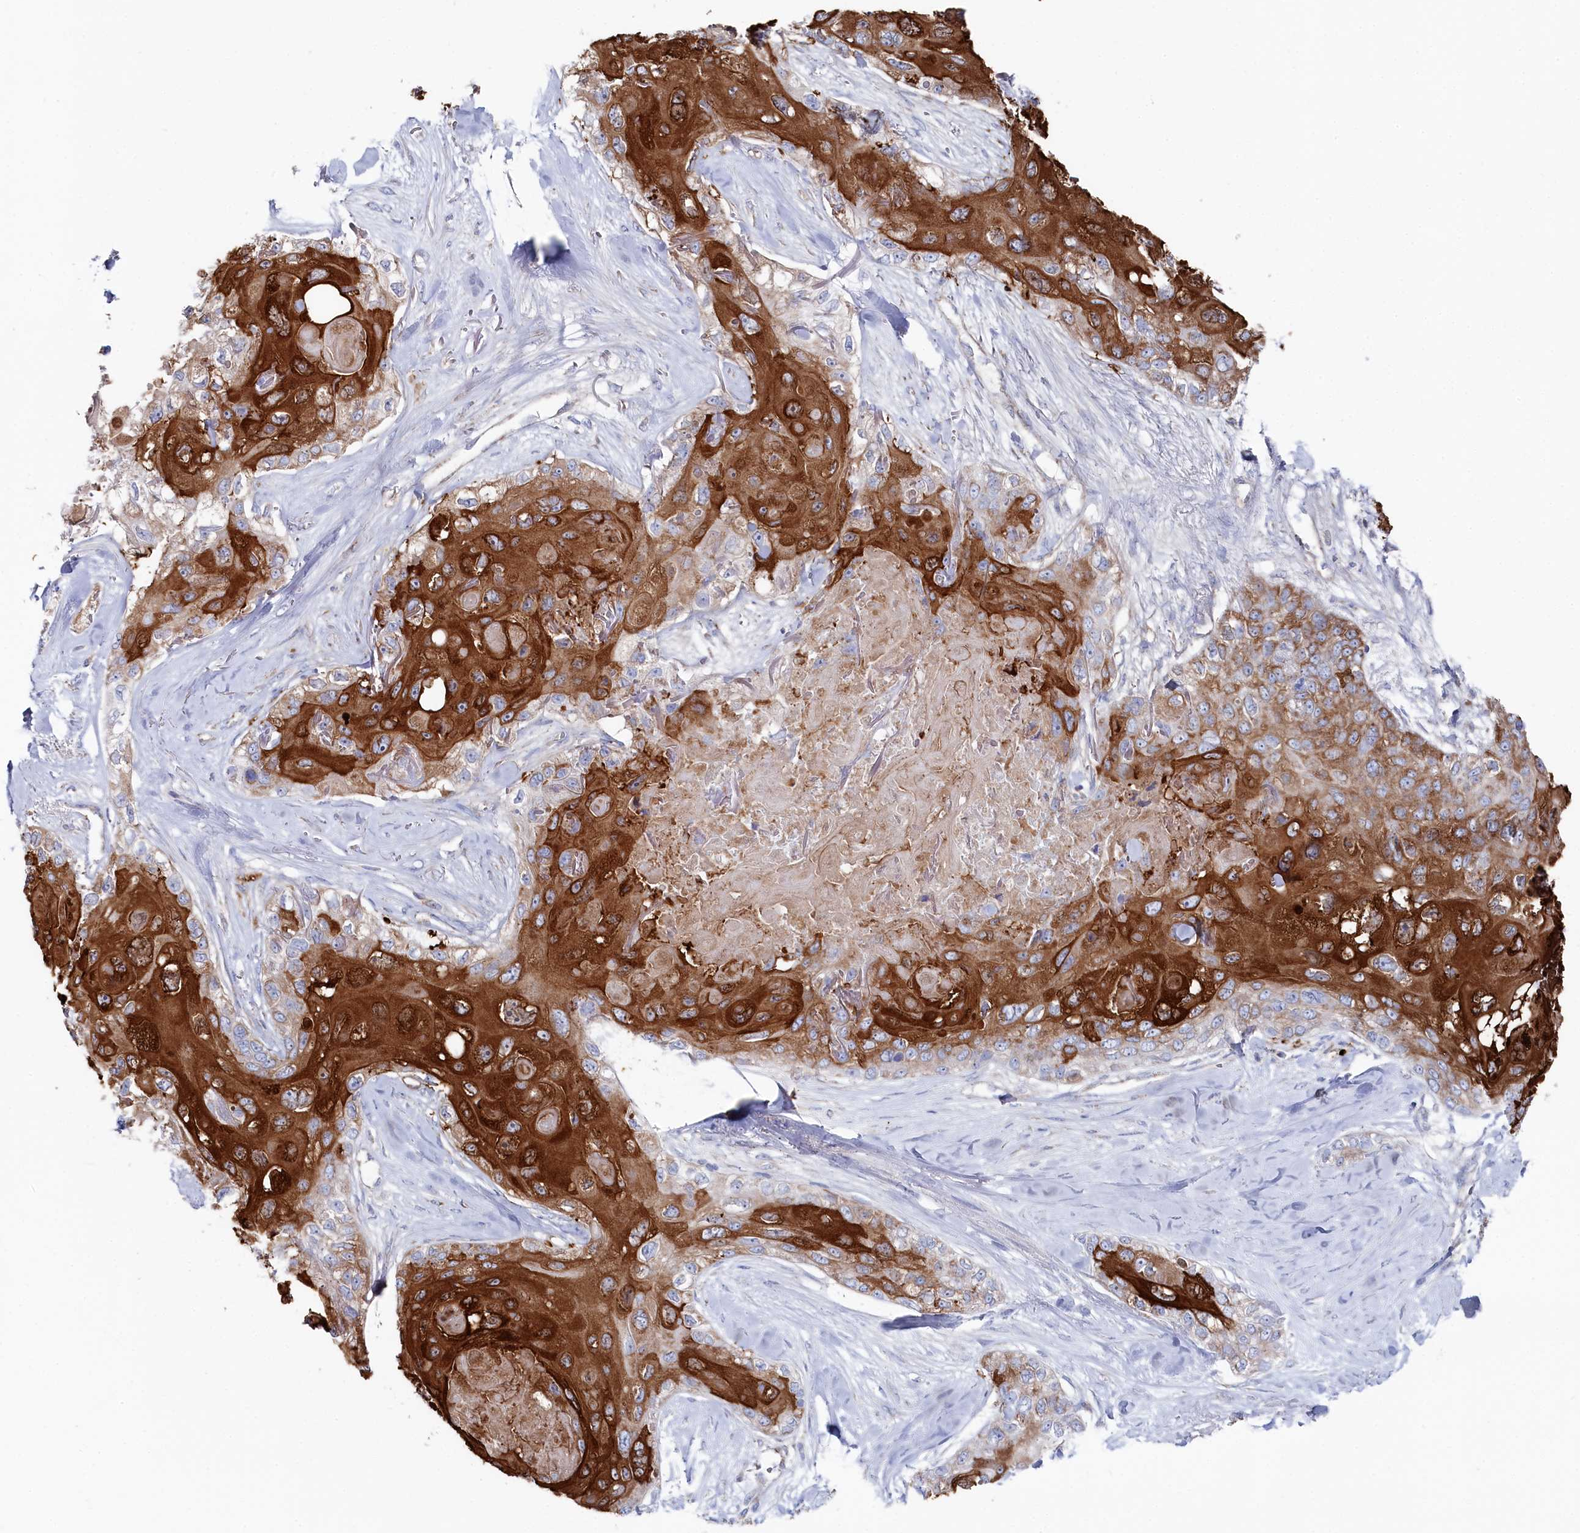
{"staining": {"intensity": "strong", "quantity": ">75%", "location": "cytoplasmic/membranous"}, "tissue": "skin cancer", "cell_type": "Tumor cells", "image_type": "cancer", "snomed": [{"axis": "morphology", "description": "Normal tissue, NOS"}, {"axis": "morphology", "description": "Squamous cell carcinoma, NOS"}, {"axis": "topography", "description": "Skin"}], "caption": "The immunohistochemical stain labels strong cytoplasmic/membranous staining in tumor cells of skin cancer tissue.", "gene": "GLS2", "patient": {"sex": "male", "age": 72}}